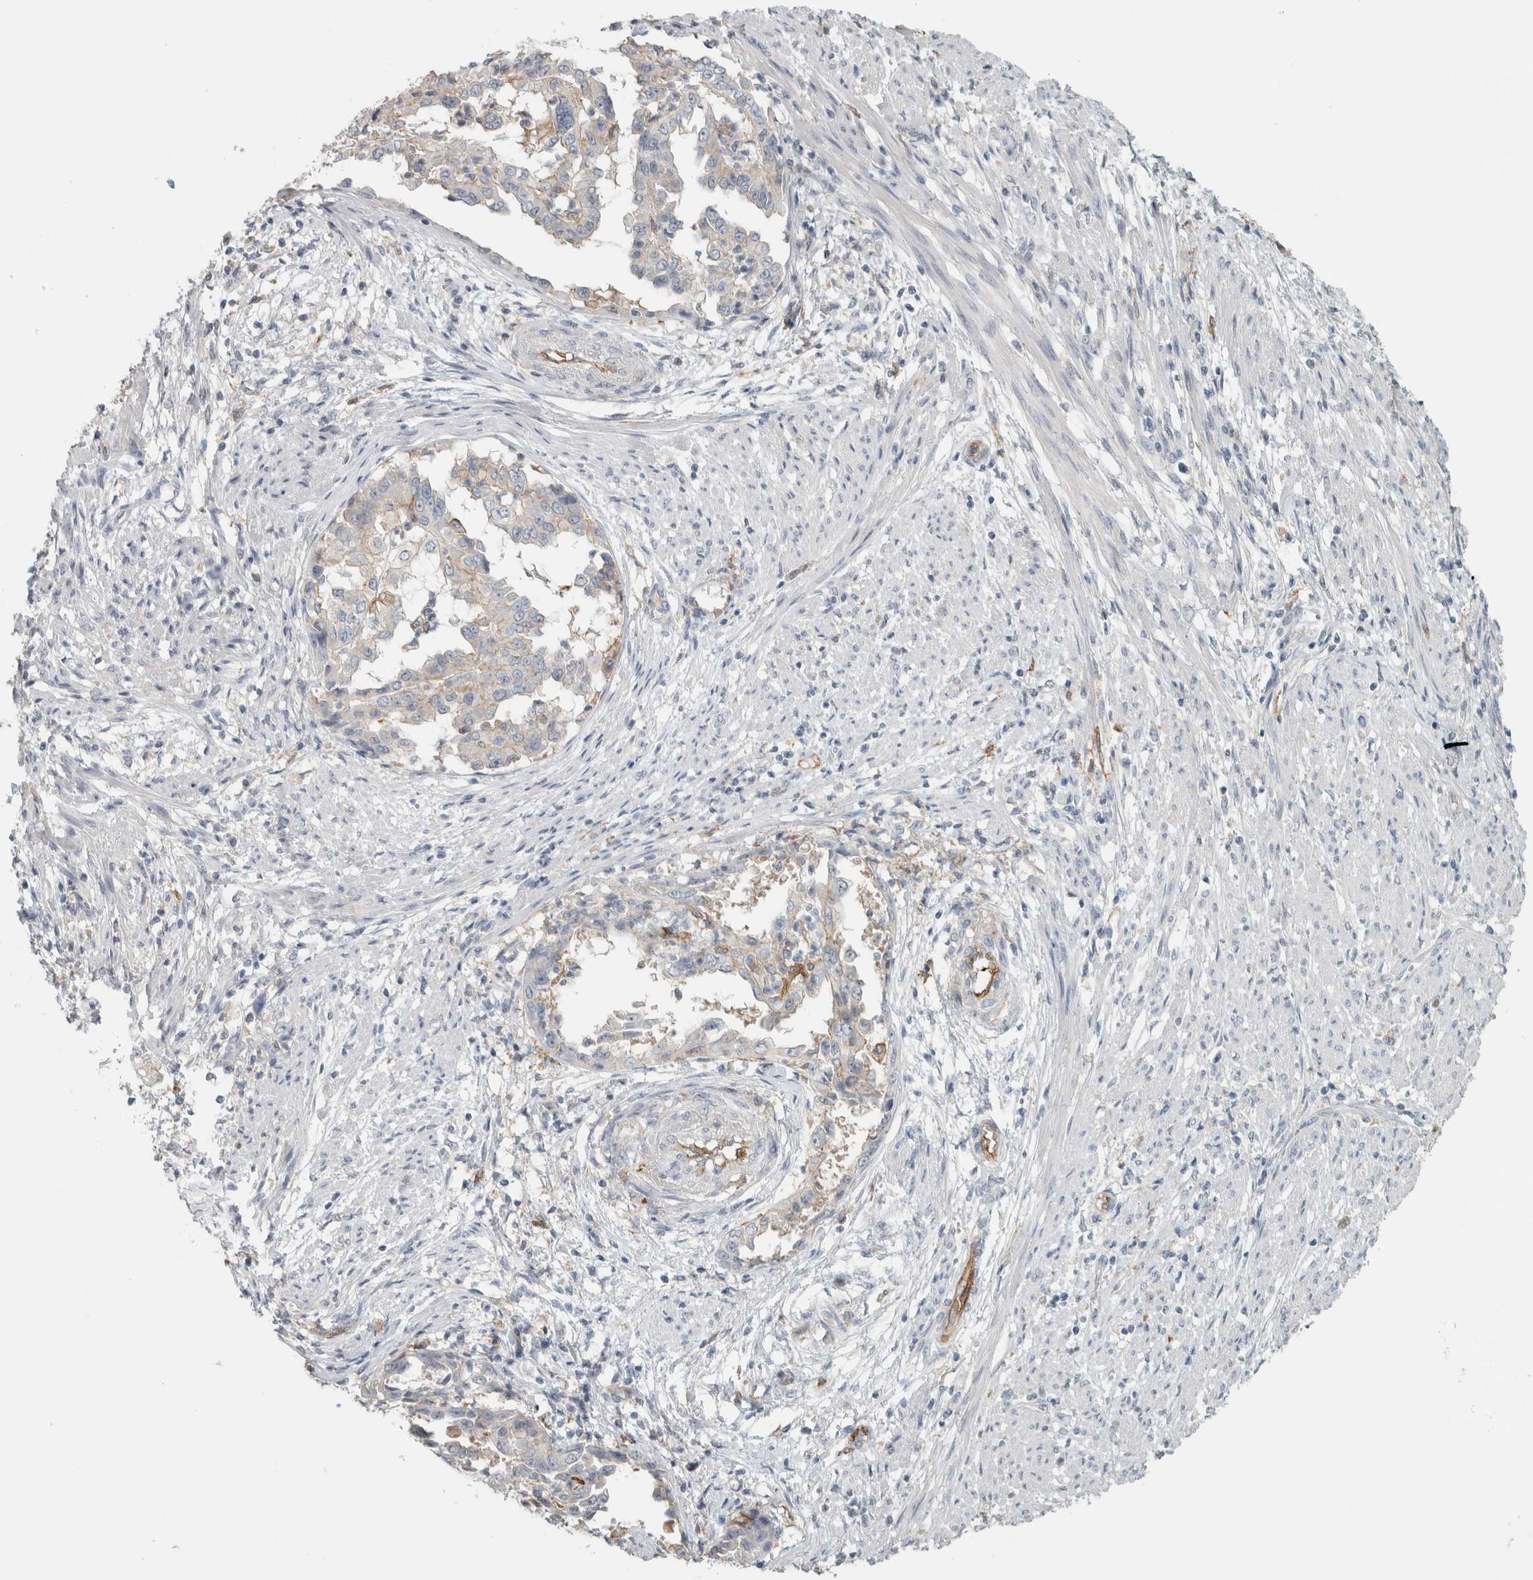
{"staining": {"intensity": "negative", "quantity": "none", "location": "none"}, "tissue": "endometrial cancer", "cell_type": "Tumor cells", "image_type": "cancer", "snomed": [{"axis": "morphology", "description": "Adenocarcinoma, NOS"}, {"axis": "topography", "description": "Endometrium"}], "caption": "A high-resolution image shows immunohistochemistry staining of endometrial cancer (adenocarcinoma), which shows no significant expression in tumor cells. The staining was performed using DAB to visualize the protein expression in brown, while the nuclei were stained in blue with hematoxylin (Magnification: 20x).", "gene": "SCIN", "patient": {"sex": "female", "age": 85}}